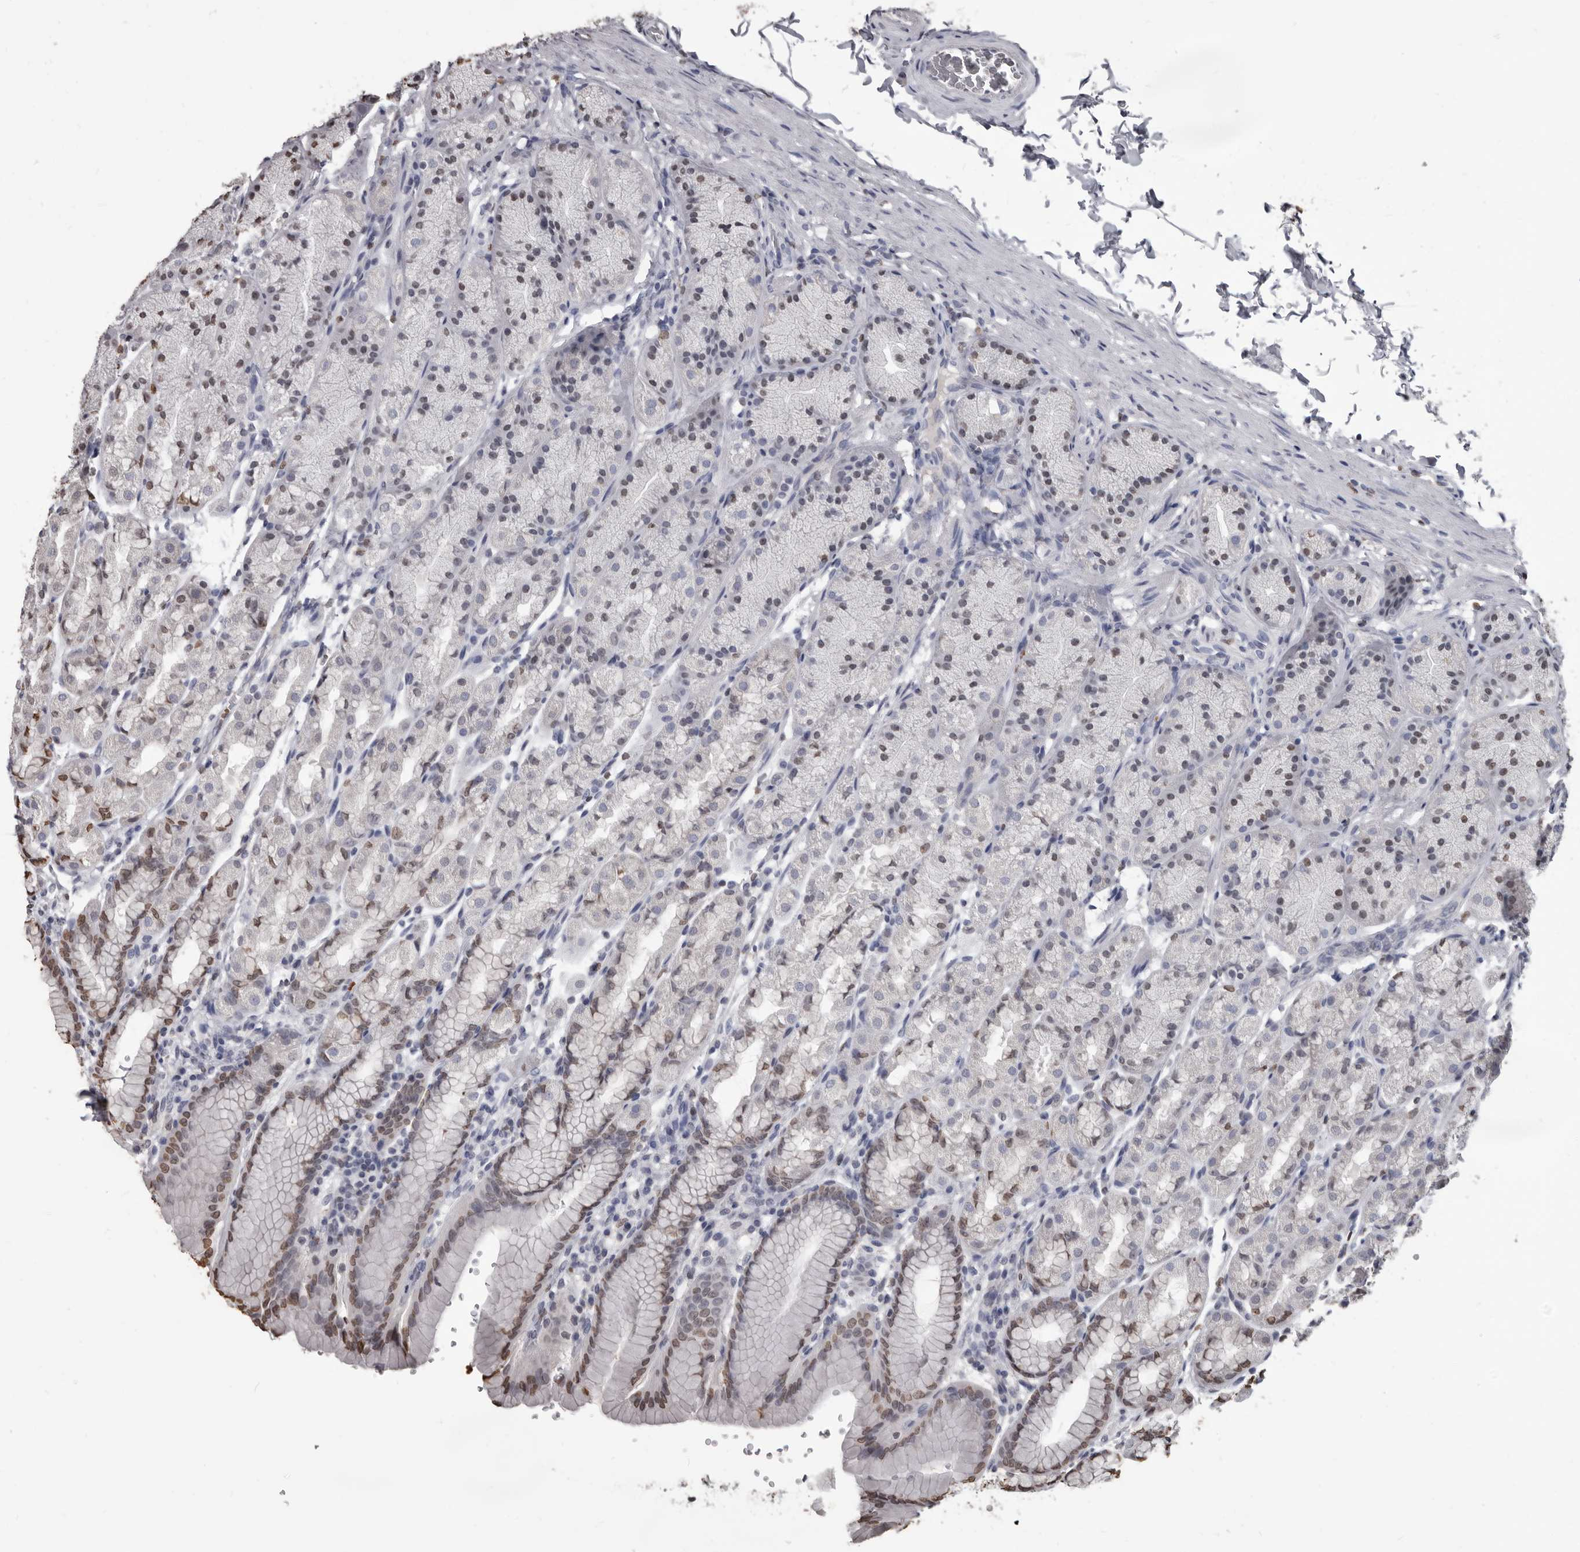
{"staining": {"intensity": "moderate", "quantity": "<25%", "location": "nuclear"}, "tissue": "stomach", "cell_type": "Glandular cells", "image_type": "normal", "snomed": [{"axis": "morphology", "description": "Normal tissue, NOS"}, {"axis": "topography", "description": "Stomach"}], "caption": "Stomach stained for a protein exhibits moderate nuclear positivity in glandular cells. Ihc stains the protein of interest in brown and the nuclei are stained blue.", "gene": "AHR", "patient": {"sex": "male", "age": 42}}